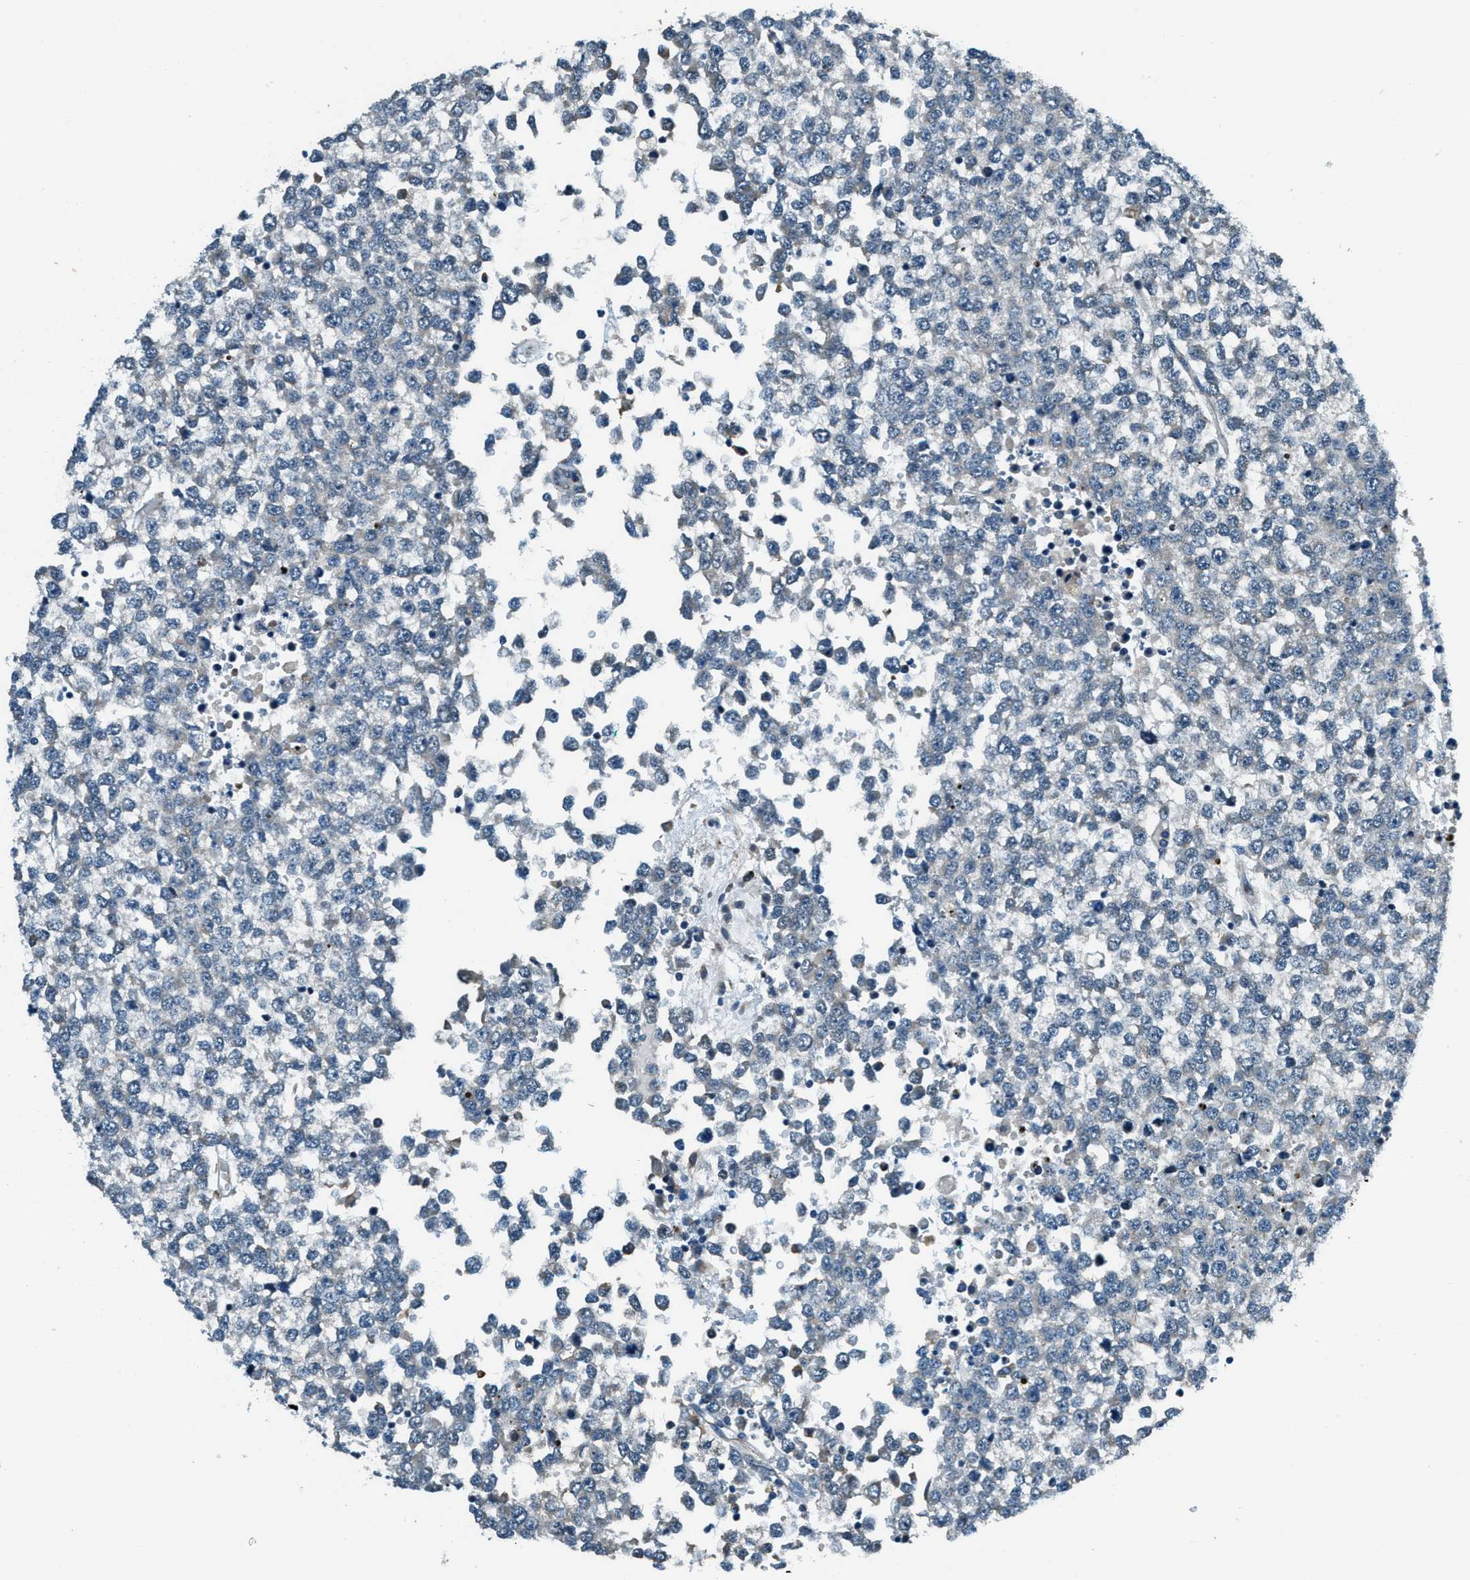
{"staining": {"intensity": "negative", "quantity": "none", "location": "none"}, "tissue": "testis cancer", "cell_type": "Tumor cells", "image_type": "cancer", "snomed": [{"axis": "morphology", "description": "Seminoma, NOS"}, {"axis": "topography", "description": "Testis"}], "caption": "Immunohistochemistry of human testis cancer exhibits no expression in tumor cells.", "gene": "GINM1", "patient": {"sex": "male", "age": 65}}